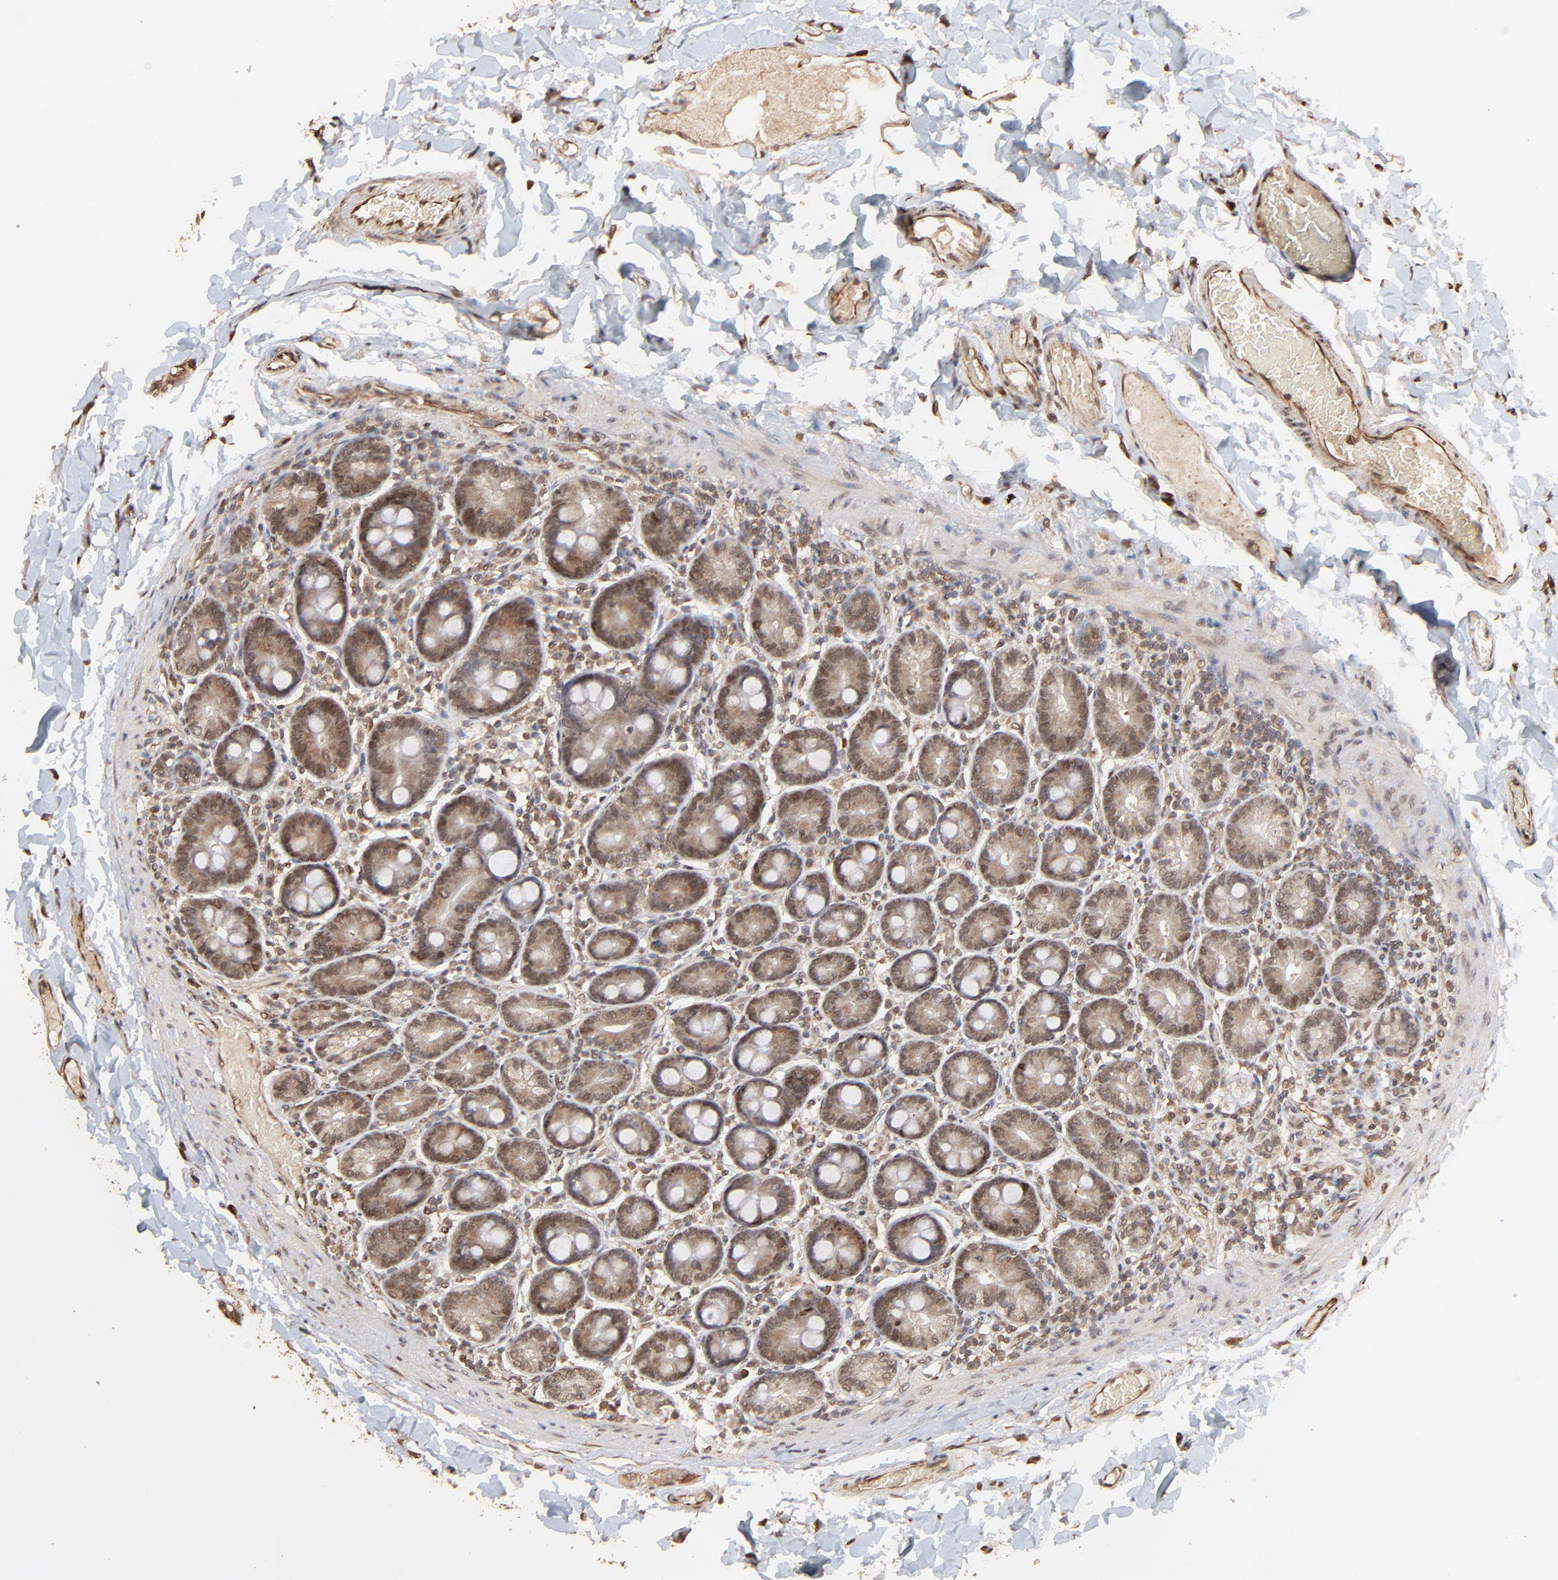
{"staining": {"intensity": "weak", "quantity": ">75%", "location": "cytoplasmic/membranous,nuclear"}, "tissue": "duodenum", "cell_type": "Glandular cells", "image_type": "normal", "snomed": [{"axis": "morphology", "description": "Normal tissue, NOS"}, {"axis": "topography", "description": "Duodenum"}], "caption": "About >75% of glandular cells in normal human duodenum display weak cytoplasmic/membranous,nuclear protein expression as visualized by brown immunohistochemical staining.", "gene": "FAM227A", "patient": {"sex": "male", "age": 66}}